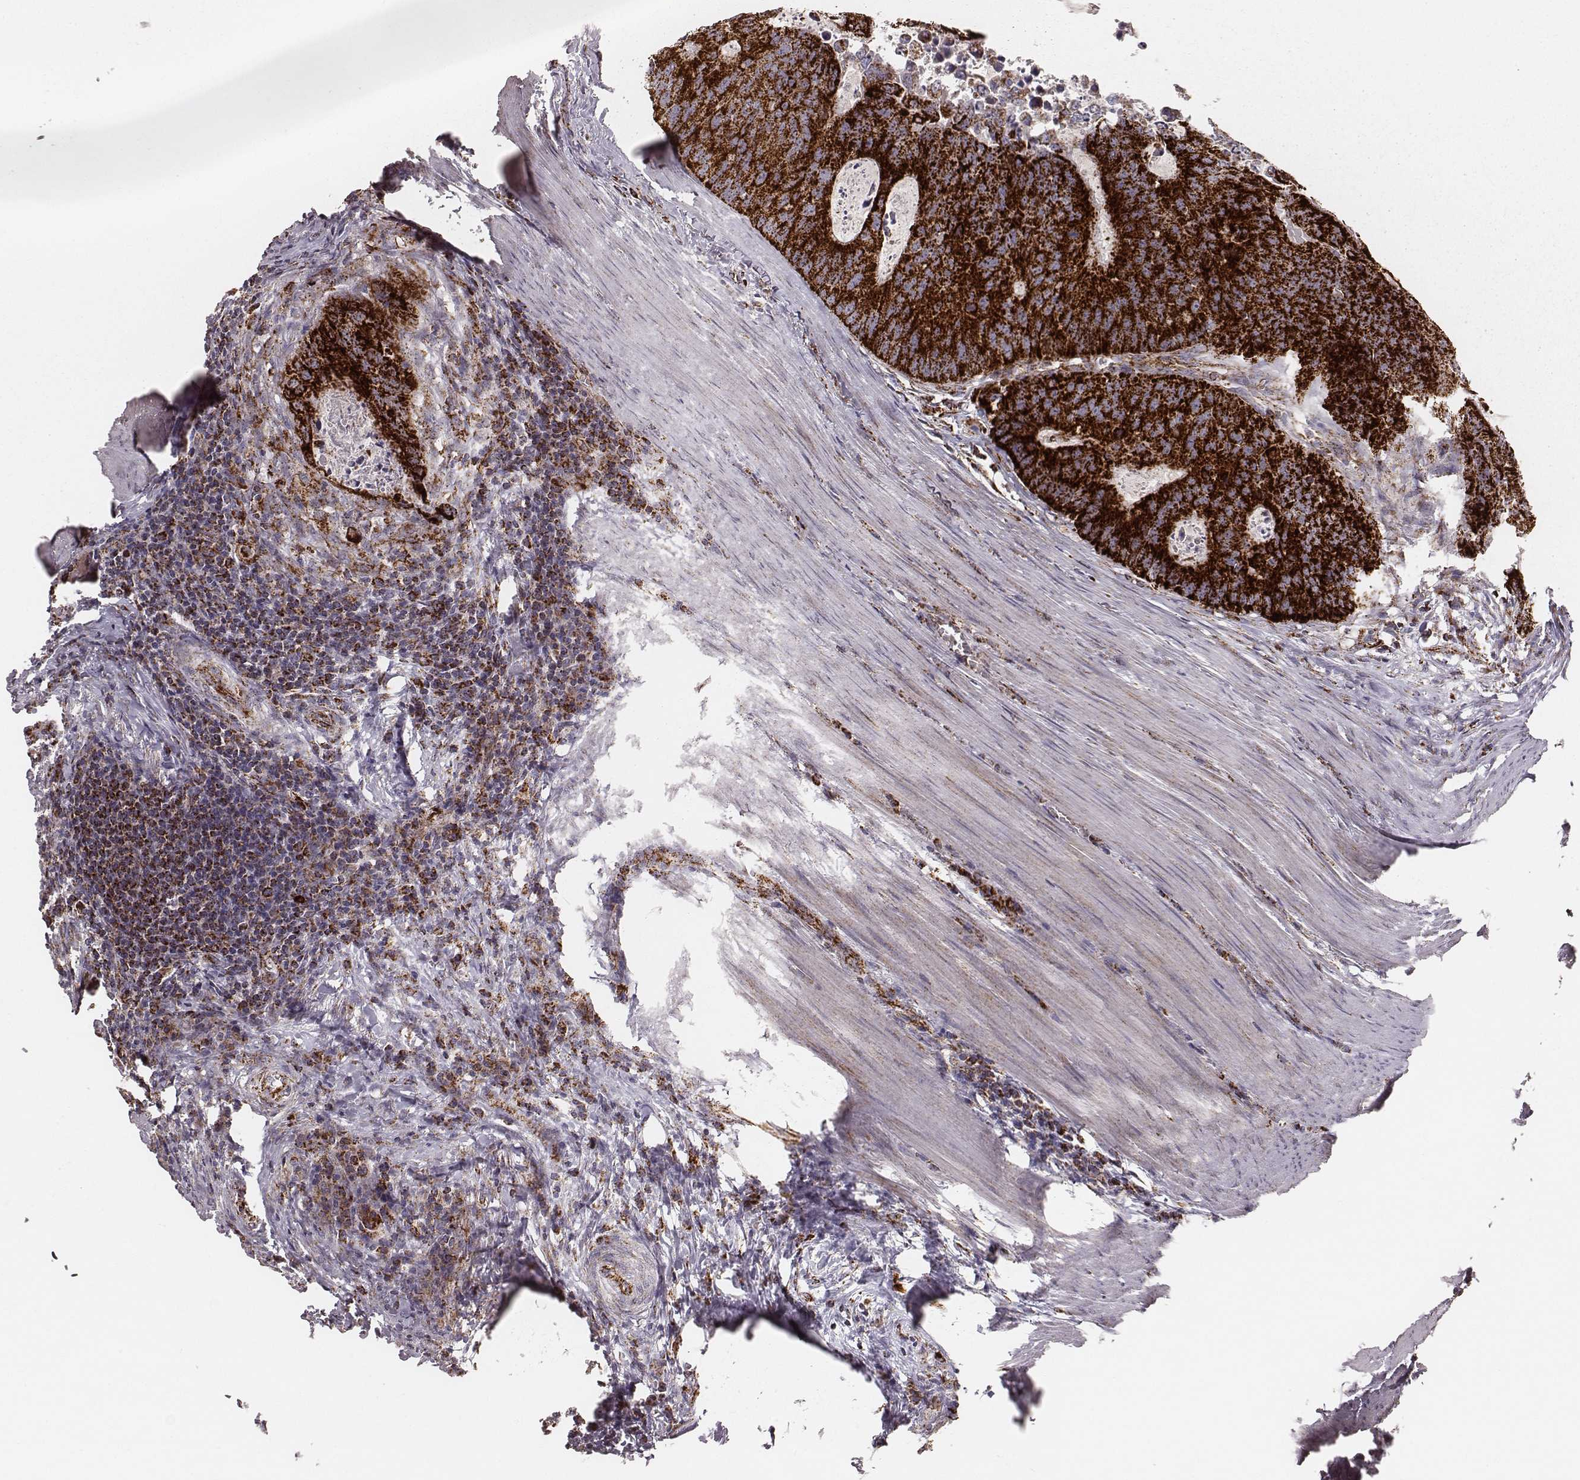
{"staining": {"intensity": "strong", "quantity": ">75%", "location": "cytoplasmic/membranous"}, "tissue": "colorectal cancer", "cell_type": "Tumor cells", "image_type": "cancer", "snomed": [{"axis": "morphology", "description": "Adenocarcinoma, NOS"}, {"axis": "topography", "description": "Colon"}], "caption": "A photomicrograph of adenocarcinoma (colorectal) stained for a protein displays strong cytoplasmic/membranous brown staining in tumor cells.", "gene": "TUFM", "patient": {"sex": "male", "age": 67}}